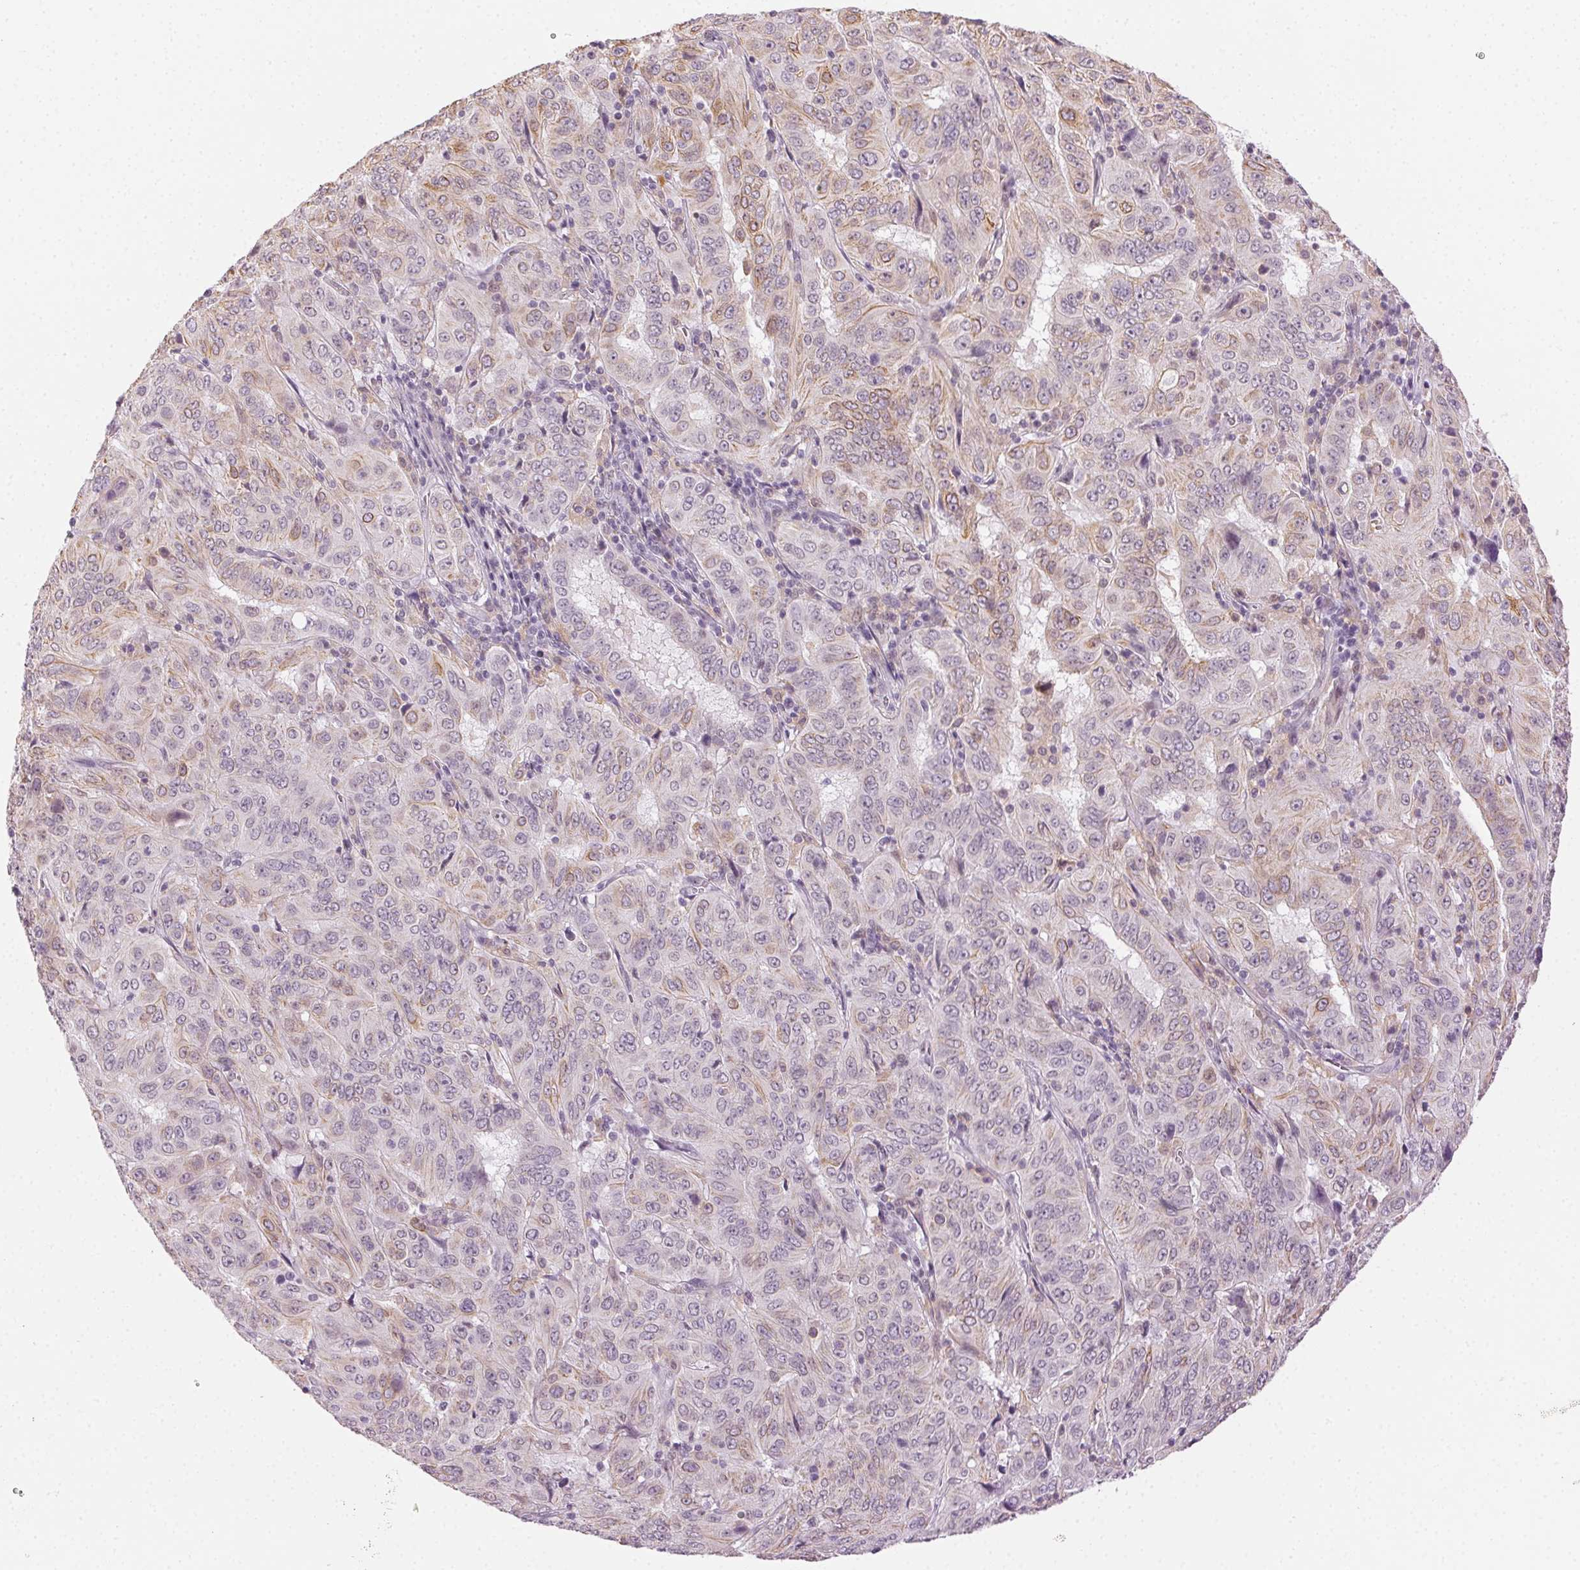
{"staining": {"intensity": "weak", "quantity": "<25%", "location": "cytoplasmic/membranous"}, "tissue": "pancreatic cancer", "cell_type": "Tumor cells", "image_type": "cancer", "snomed": [{"axis": "morphology", "description": "Adenocarcinoma, NOS"}, {"axis": "topography", "description": "Pancreas"}], "caption": "Tumor cells are negative for brown protein staining in pancreatic adenocarcinoma.", "gene": "AIF1L", "patient": {"sex": "male", "age": 63}}